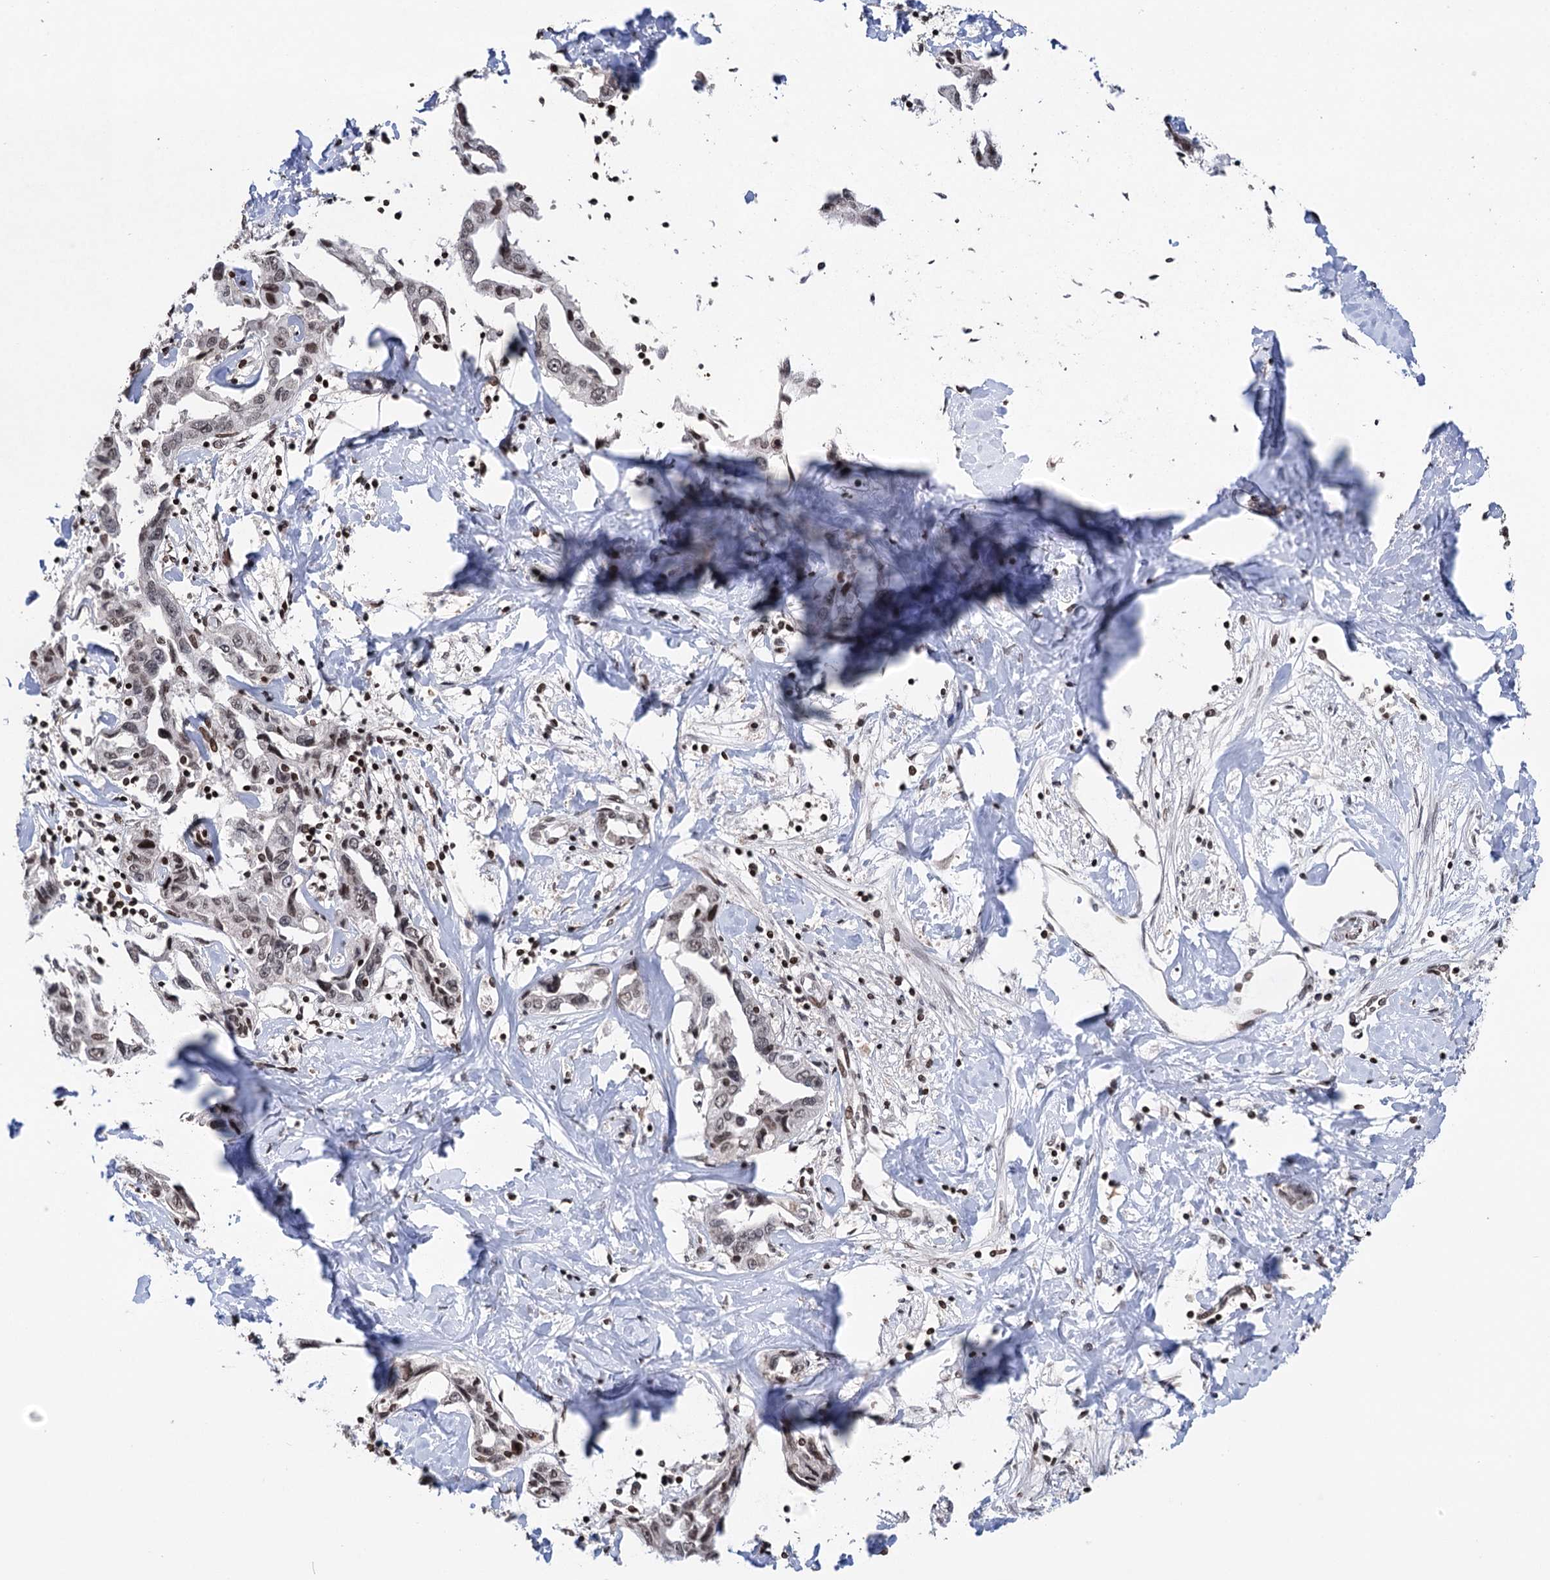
{"staining": {"intensity": "weak", "quantity": "25%-75%", "location": "nuclear"}, "tissue": "liver cancer", "cell_type": "Tumor cells", "image_type": "cancer", "snomed": [{"axis": "morphology", "description": "Cholangiocarcinoma"}, {"axis": "topography", "description": "Liver"}], "caption": "Liver cholangiocarcinoma stained with immunohistochemistry displays weak nuclear staining in about 25%-75% of tumor cells.", "gene": "CCDC77", "patient": {"sex": "male", "age": 59}}